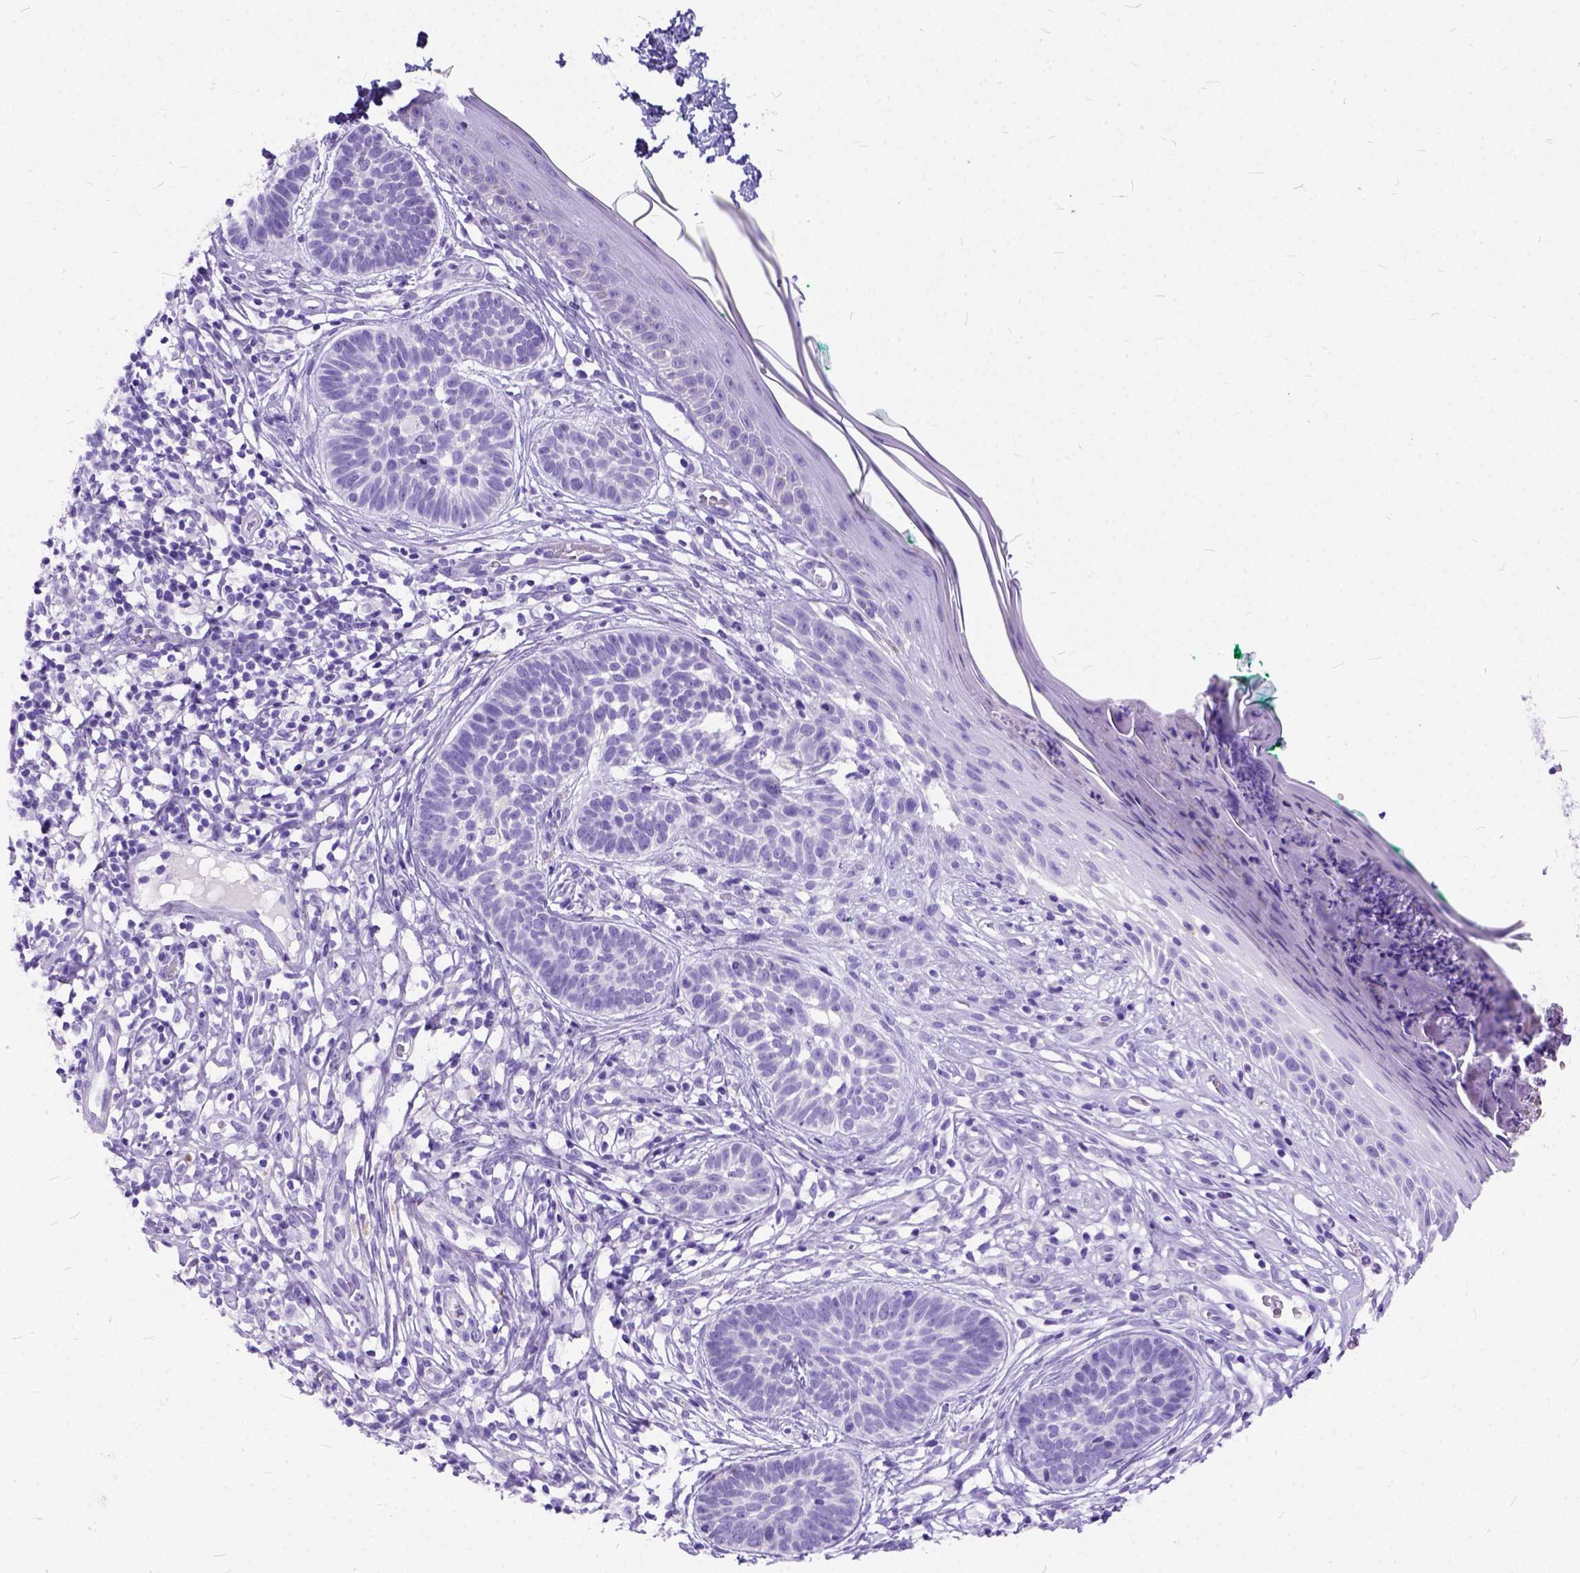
{"staining": {"intensity": "negative", "quantity": "none", "location": "none"}, "tissue": "skin cancer", "cell_type": "Tumor cells", "image_type": "cancer", "snomed": [{"axis": "morphology", "description": "Basal cell carcinoma"}, {"axis": "topography", "description": "Skin"}], "caption": "Image shows no significant protein expression in tumor cells of skin cancer (basal cell carcinoma).", "gene": "C1QTNF3", "patient": {"sex": "male", "age": 85}}